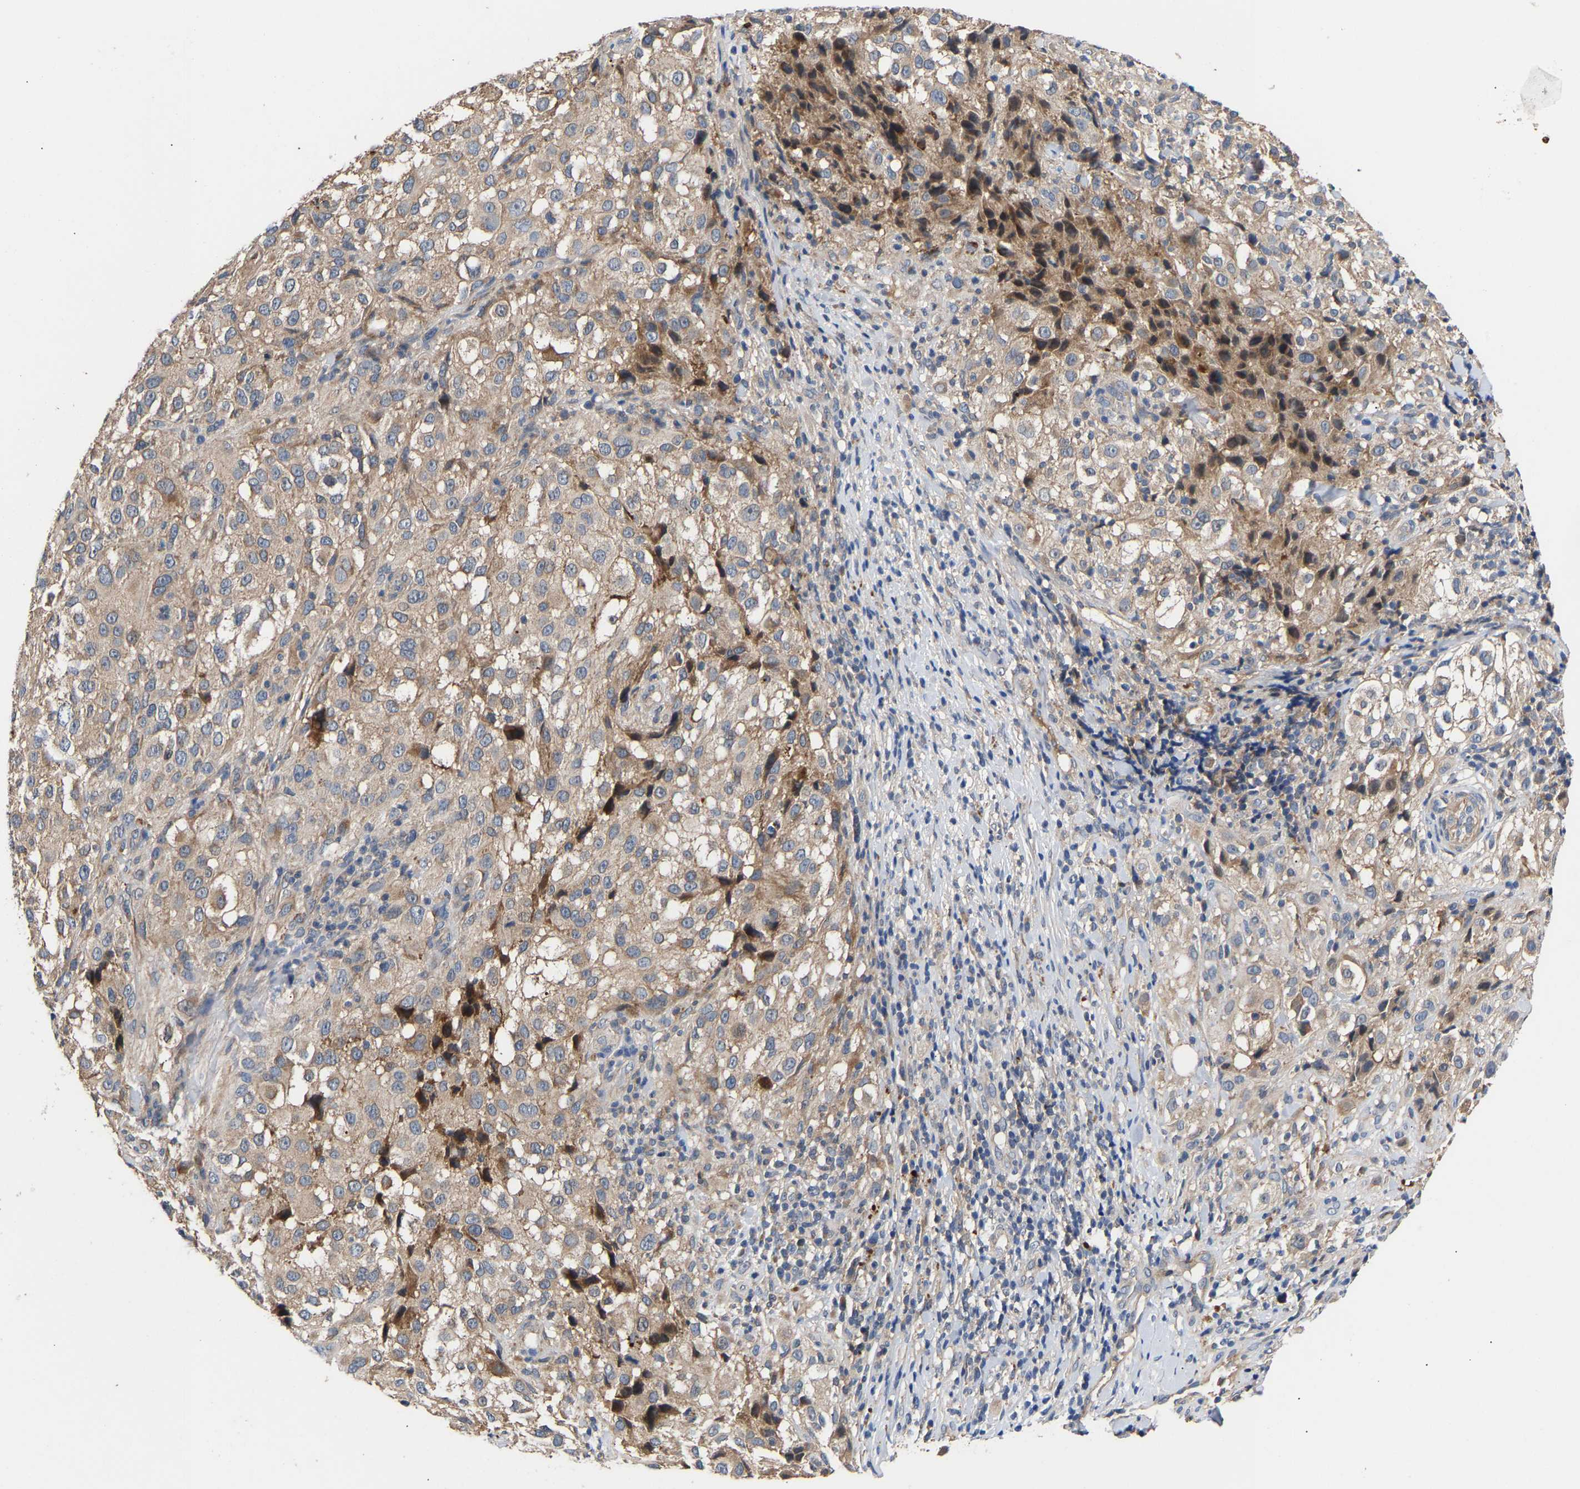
{"staining": {"intensity": "moderate", "quantity": "<25%", "location": "cytoplasmic/membranous"}, "tissue": "melanoma", "cell_type": "Tumor cells", "image_type": "cancer", "snomed": [{"axis": "morphology", "description": "Necrosis, NOS"}, {"axis": "morphology", "description": "Malignant melanoma, NOS"}, {"axis": "topography", "description": "Skin"}], "caption": "This image reveals malignant melanoma stained with immunohistochemistry to label a protein in brown. The cytoplasmic/membranous of tumor cells show moderate positivity for the protein. Nuclei are counter-stained blue.", "gene": "KASH5", "patient": {"sex": "female", "age": 87}}